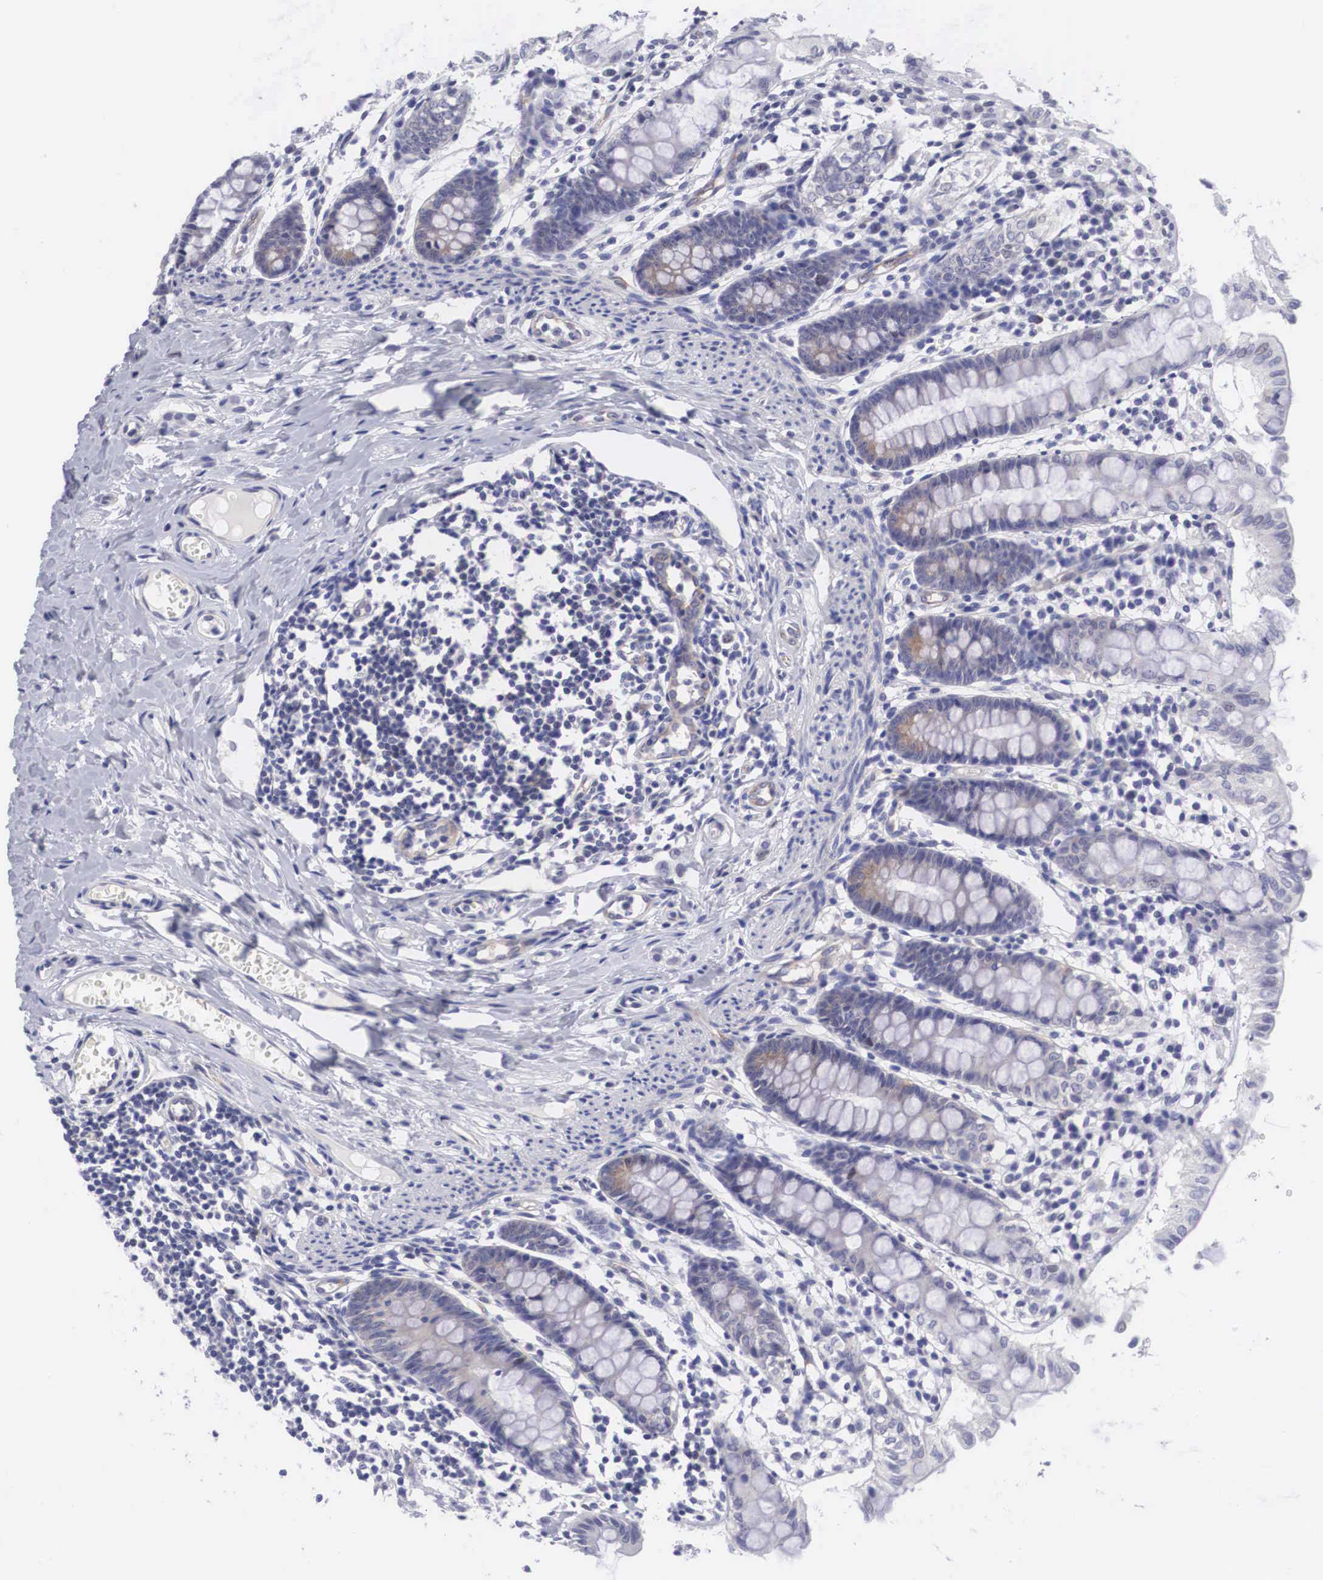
{"staining": {"intensity": "negative", "quantity": "none", "location": "none"}, "tissue": "colon", "cell_type": "Endothelial cells", "image_type": "normal", "snomed": [{"axis": "morphology", "description": "Normal tissue, NOS"}, {"axis": "topography", "description": "Colon"}], "caption": "This is an immunohistochemistry (IHC) micrograph of unremarkable human colon. There is no positivity in endothelial cells.", "gene": "MAST4", "patient": {"sex": "male", "age": 1}}